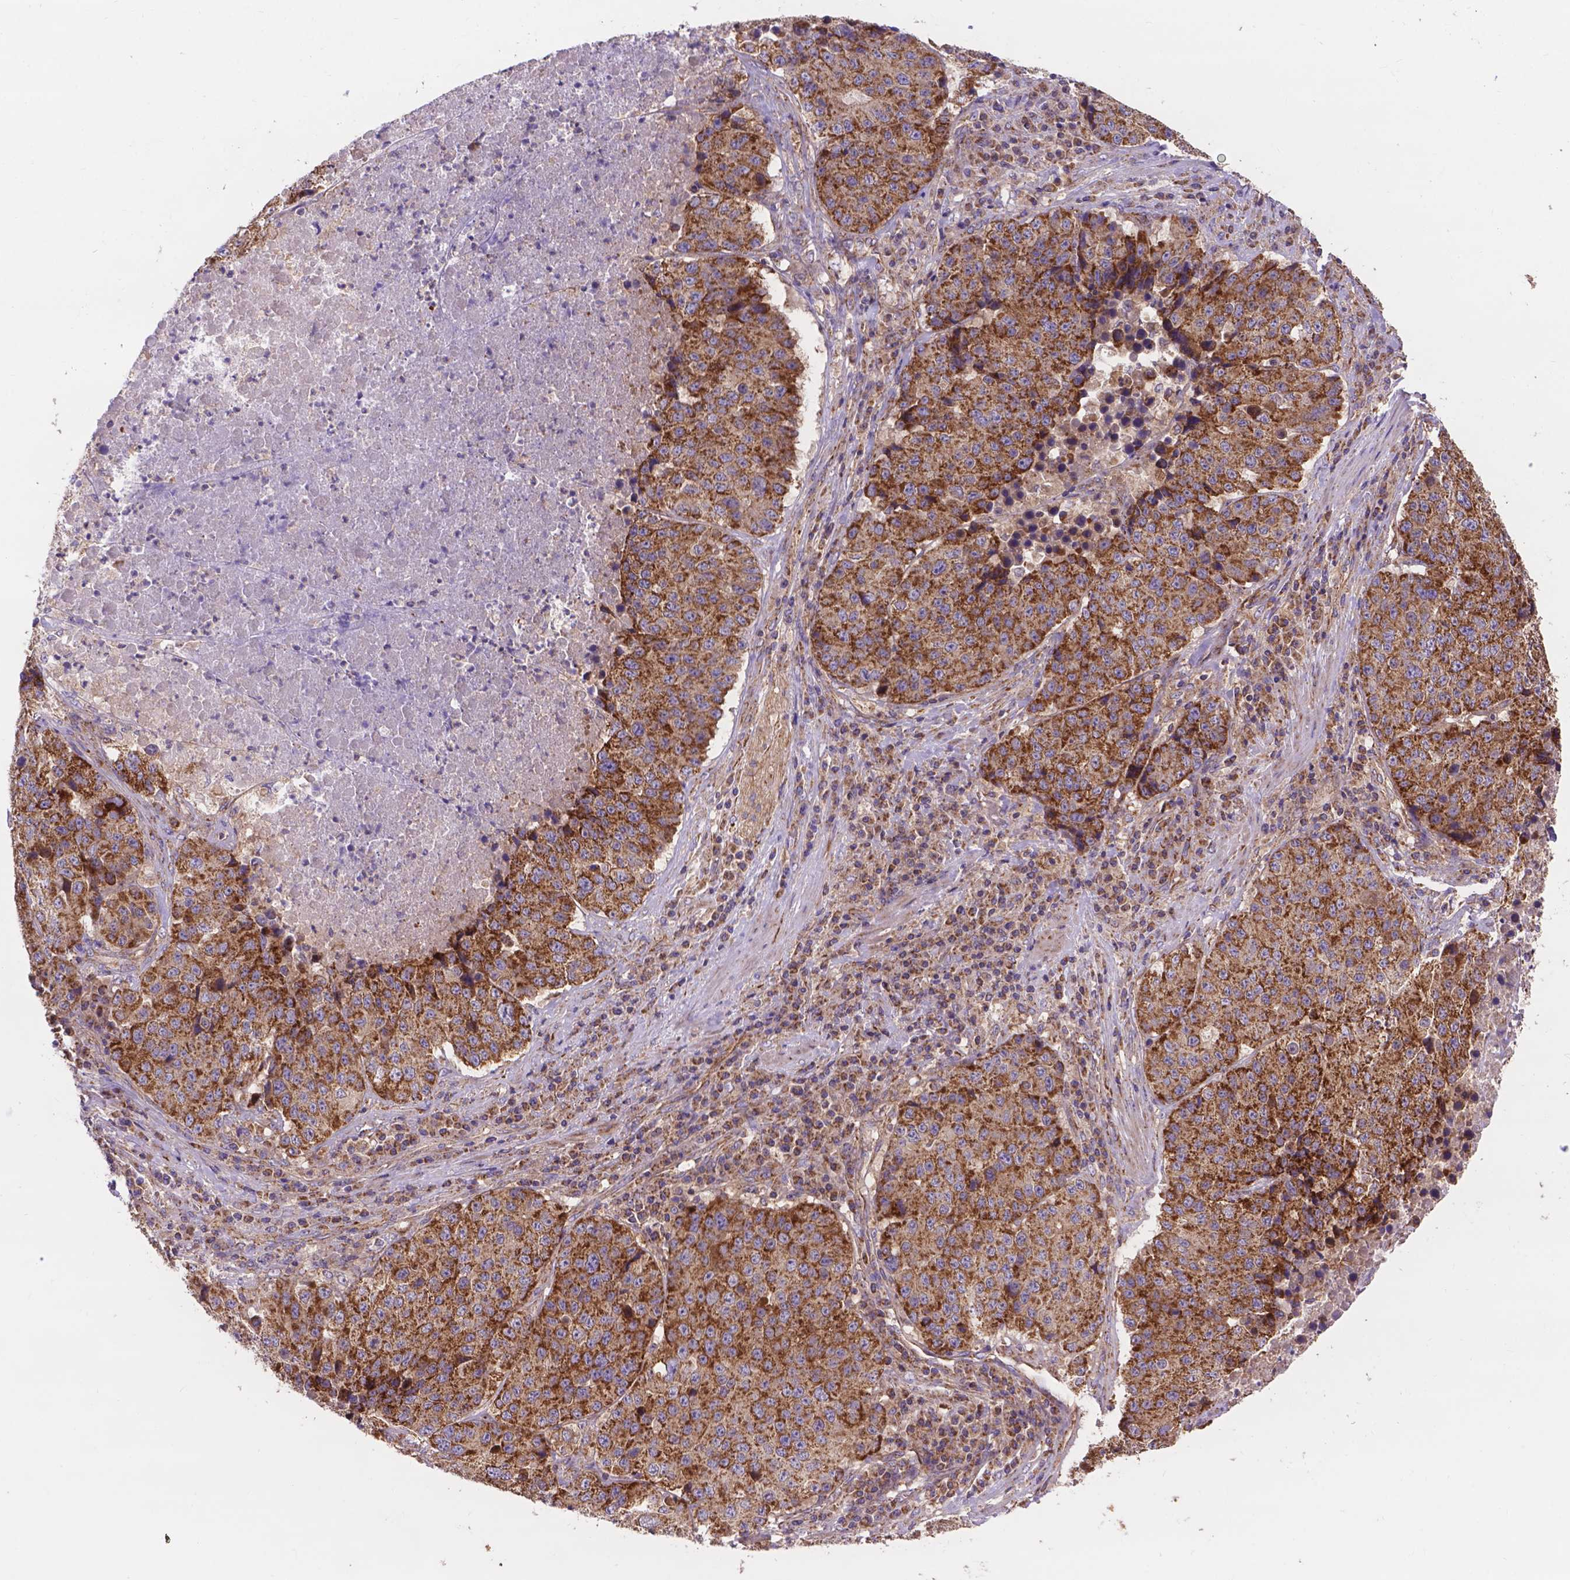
{"staining": {"intensity": "strong", "quantity": ">75%", "location": "cytoplasmic/membranous"}, "tissue": "stomach cancer", "cell_type": "Tumor cells", "image_type": "cancer", "snomed": [{"axis": "morphology", "description": "Adenocarcinoma, NOS"}, {"axis": "topography", "description": "Stomach"}], "caption": "IHC of stomach adenocarcinoma exhibits high levels of strong cytoplasmic/membranous staining in about >75% of tumor cells.", "gene": "AK3", "patient": {"sex": "male", "age": 71}}